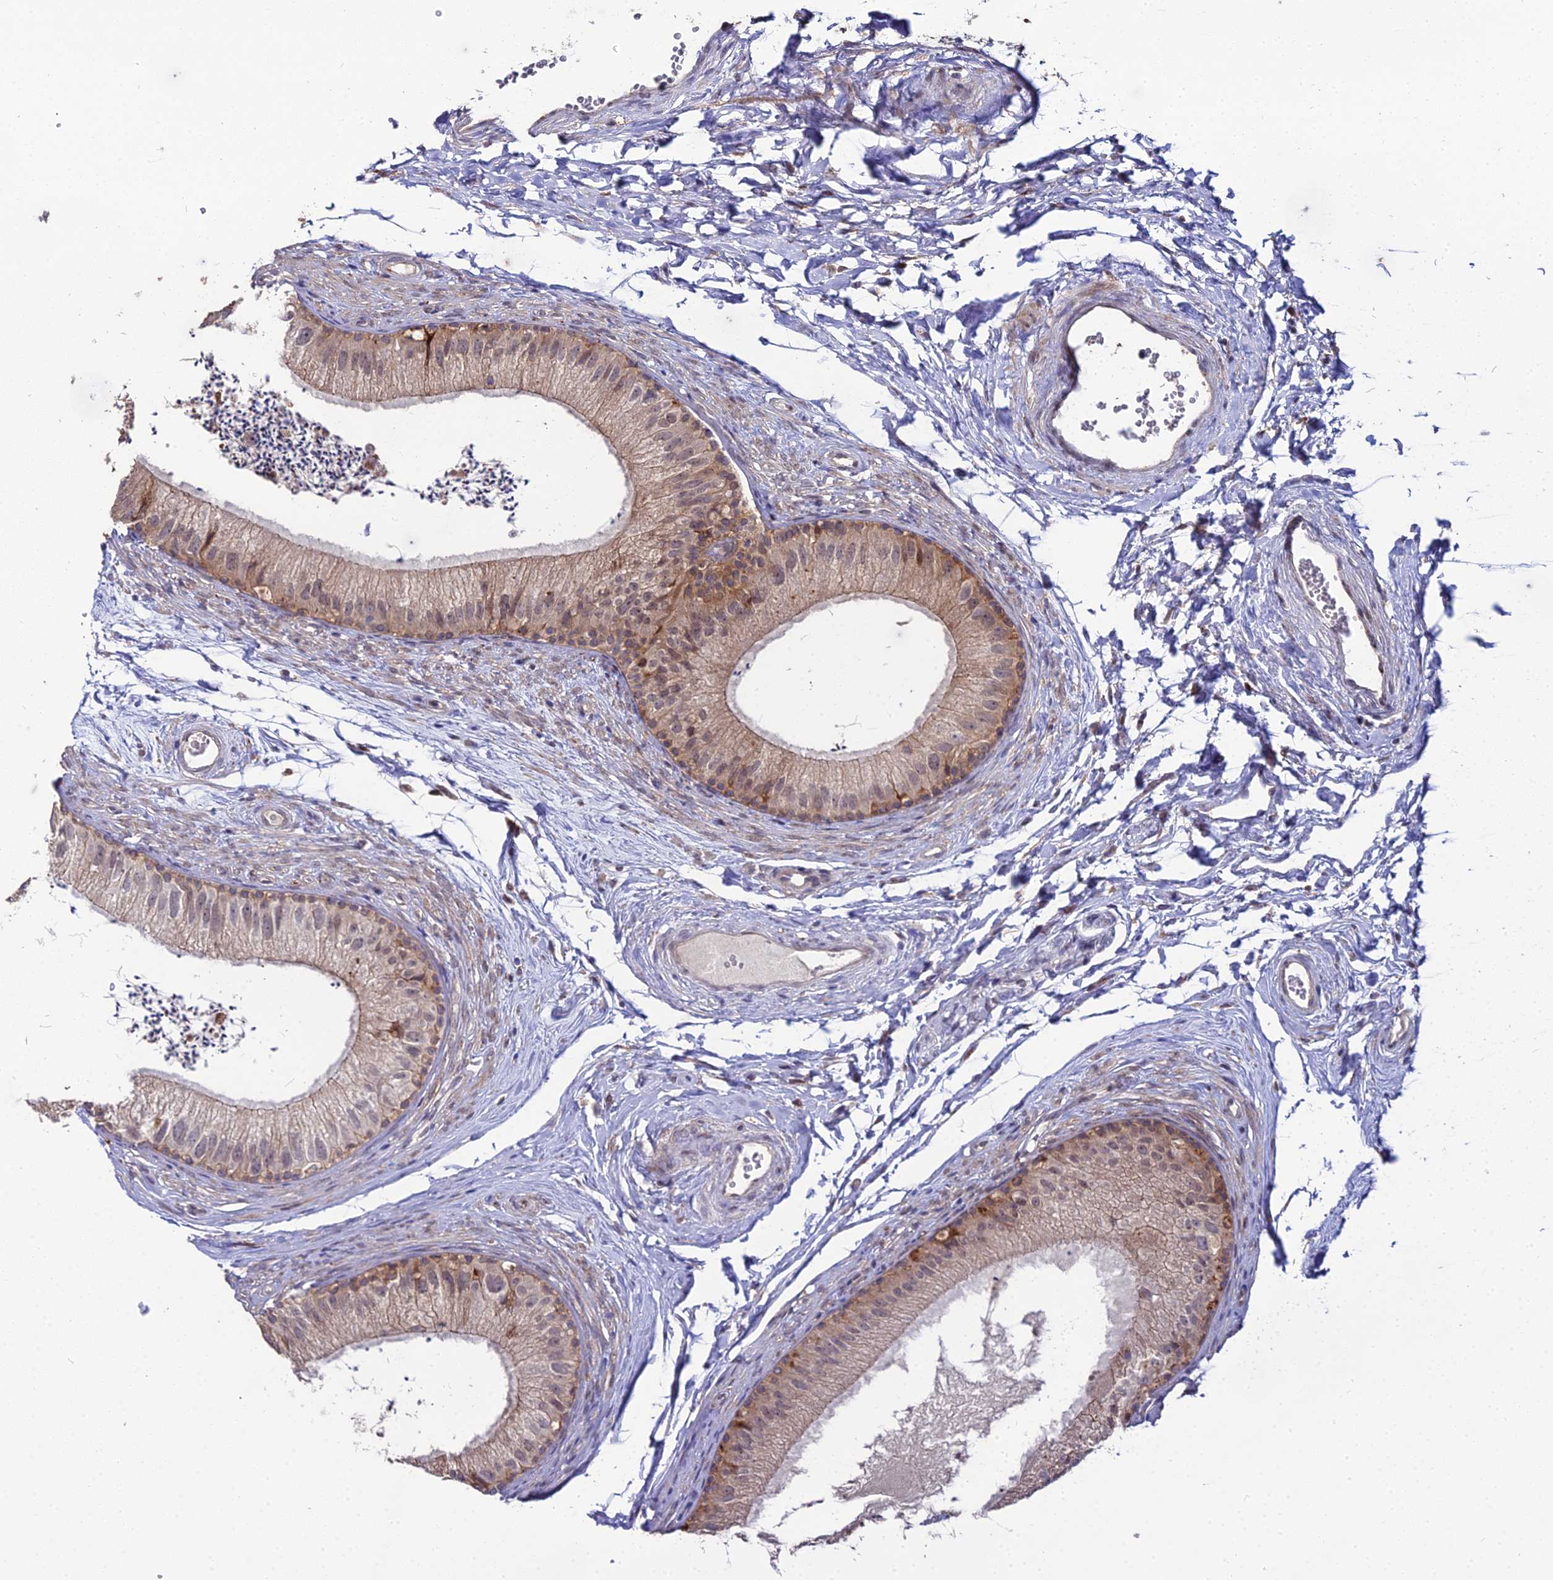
{"staining": {"intensity": "moderate", "quantity": ">75%", "location": "cytoplasmic/membranous"}, "tissue": "epididymis", "cell_type": "Glandular cells", "image_type": "normal", "snomed": [{"axis": "morphology", "description": "Normal tissue, NOS"}, {"axis": "topography", "description": "Epididymis"}], "caption": "Protein staining by immunohistochemistry (IHC) shows moderate cytoplasmic/membranous staining in about >75% of glandular cells in benign epididymis. The staining is performed using DAB (3,3'-diaminobenzidine) brown chromogen to label protein expression. The nuclei are counter-stained blue using hematoxylin.", "gene": "TROAP", "patient": {"sex": "male", "age": 56}}